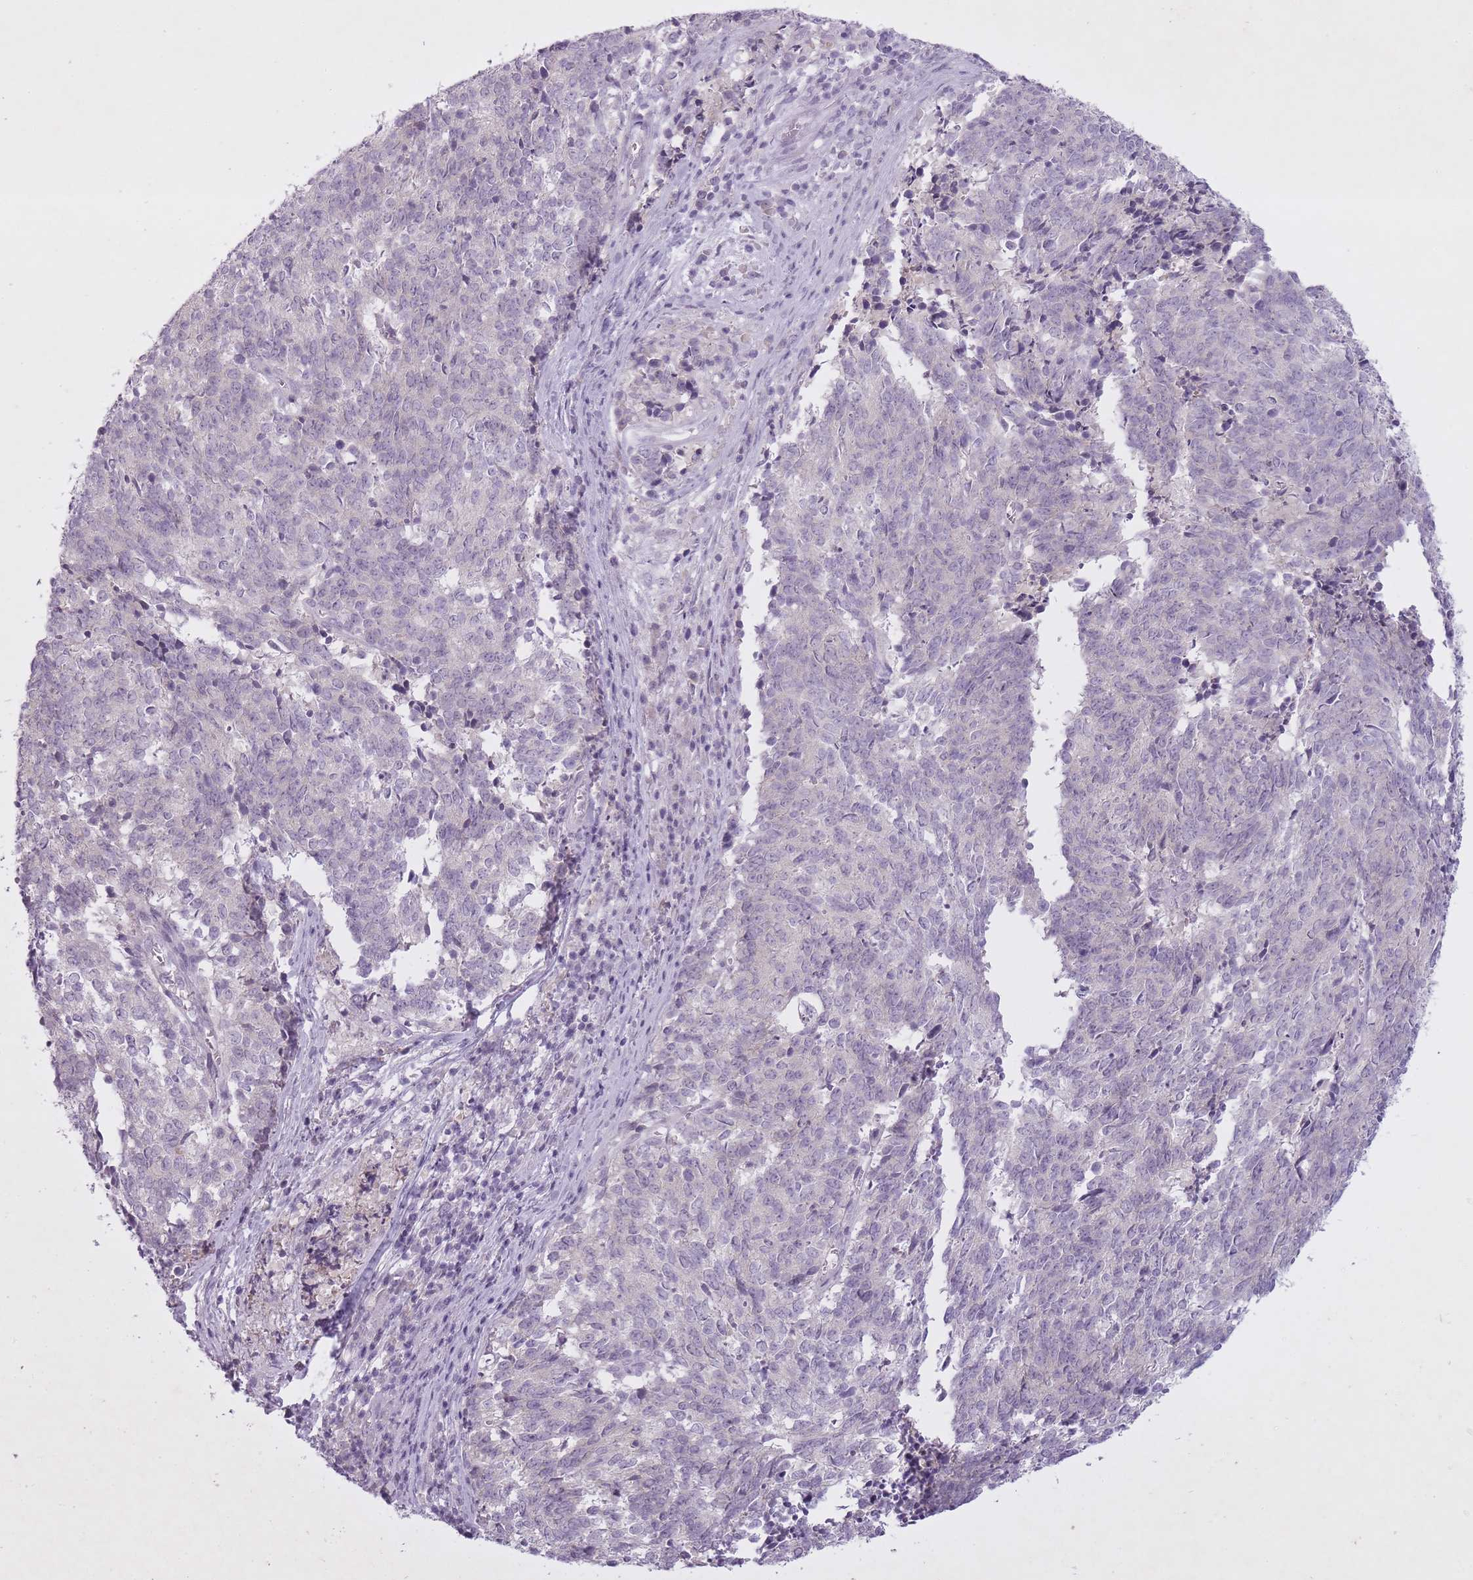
{"staining": {"intensity": "negative", "quantity": "none", "location": "none"}, "tissue": "cervical cancer", "cell_type": "Tumor cells", "image_type": "cancer", "snomed": [{"axis": "morphology", "description": "Squamous cell carcinoma, NOS"}, {"axis": "topography", "description": "Cervix"}], "caption": "Immunohistochemistry (IHC) histopathology image of neoplastic tissue: human cervical cancer stained with DAB demonstrates no significant protein positivity in tumor cells.", "gene": "FAM43B", "patient": {"sex": "female", "age": 29}}